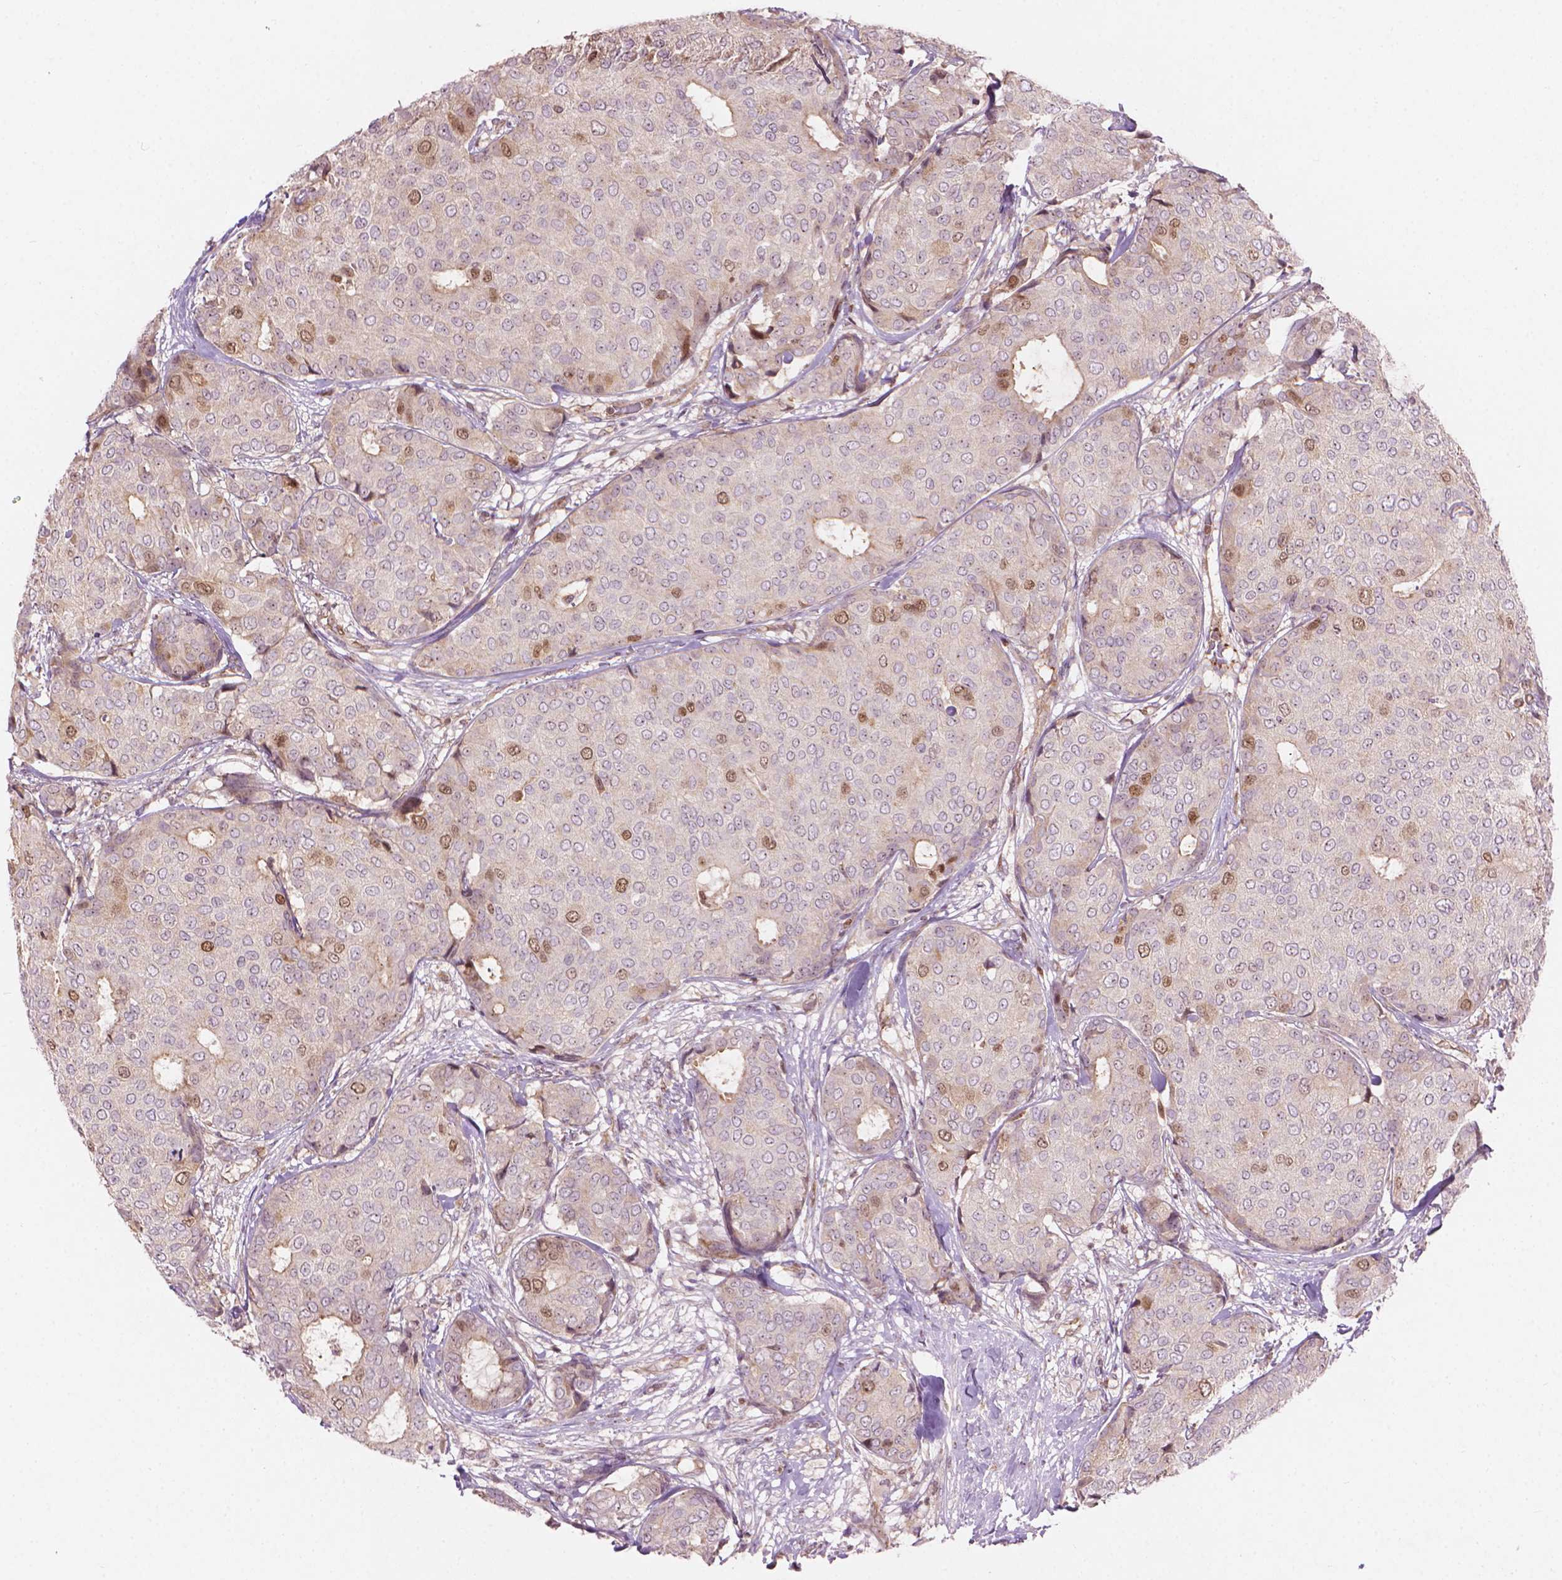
{"staining": {"intensity": "moderate", "quantity": "<25%", "location": "nuclear"}, "tissue": "breast cancer", "cell_type": "Tumor cells", "image_type": "cancer", "snomed": [{"axis": "morphology", "description": "Duct carcinoma"}, {"axis": "topography", "description": "Breast"}], "caption": "Breast infiltrating ductal carcinoma was stained to show a protein in brown. There is low levels of moderate nuclear staining in approximately <25% of tumor cells.", "gene": "SMC2", "patient": {"sex": "female", "age": 75}}